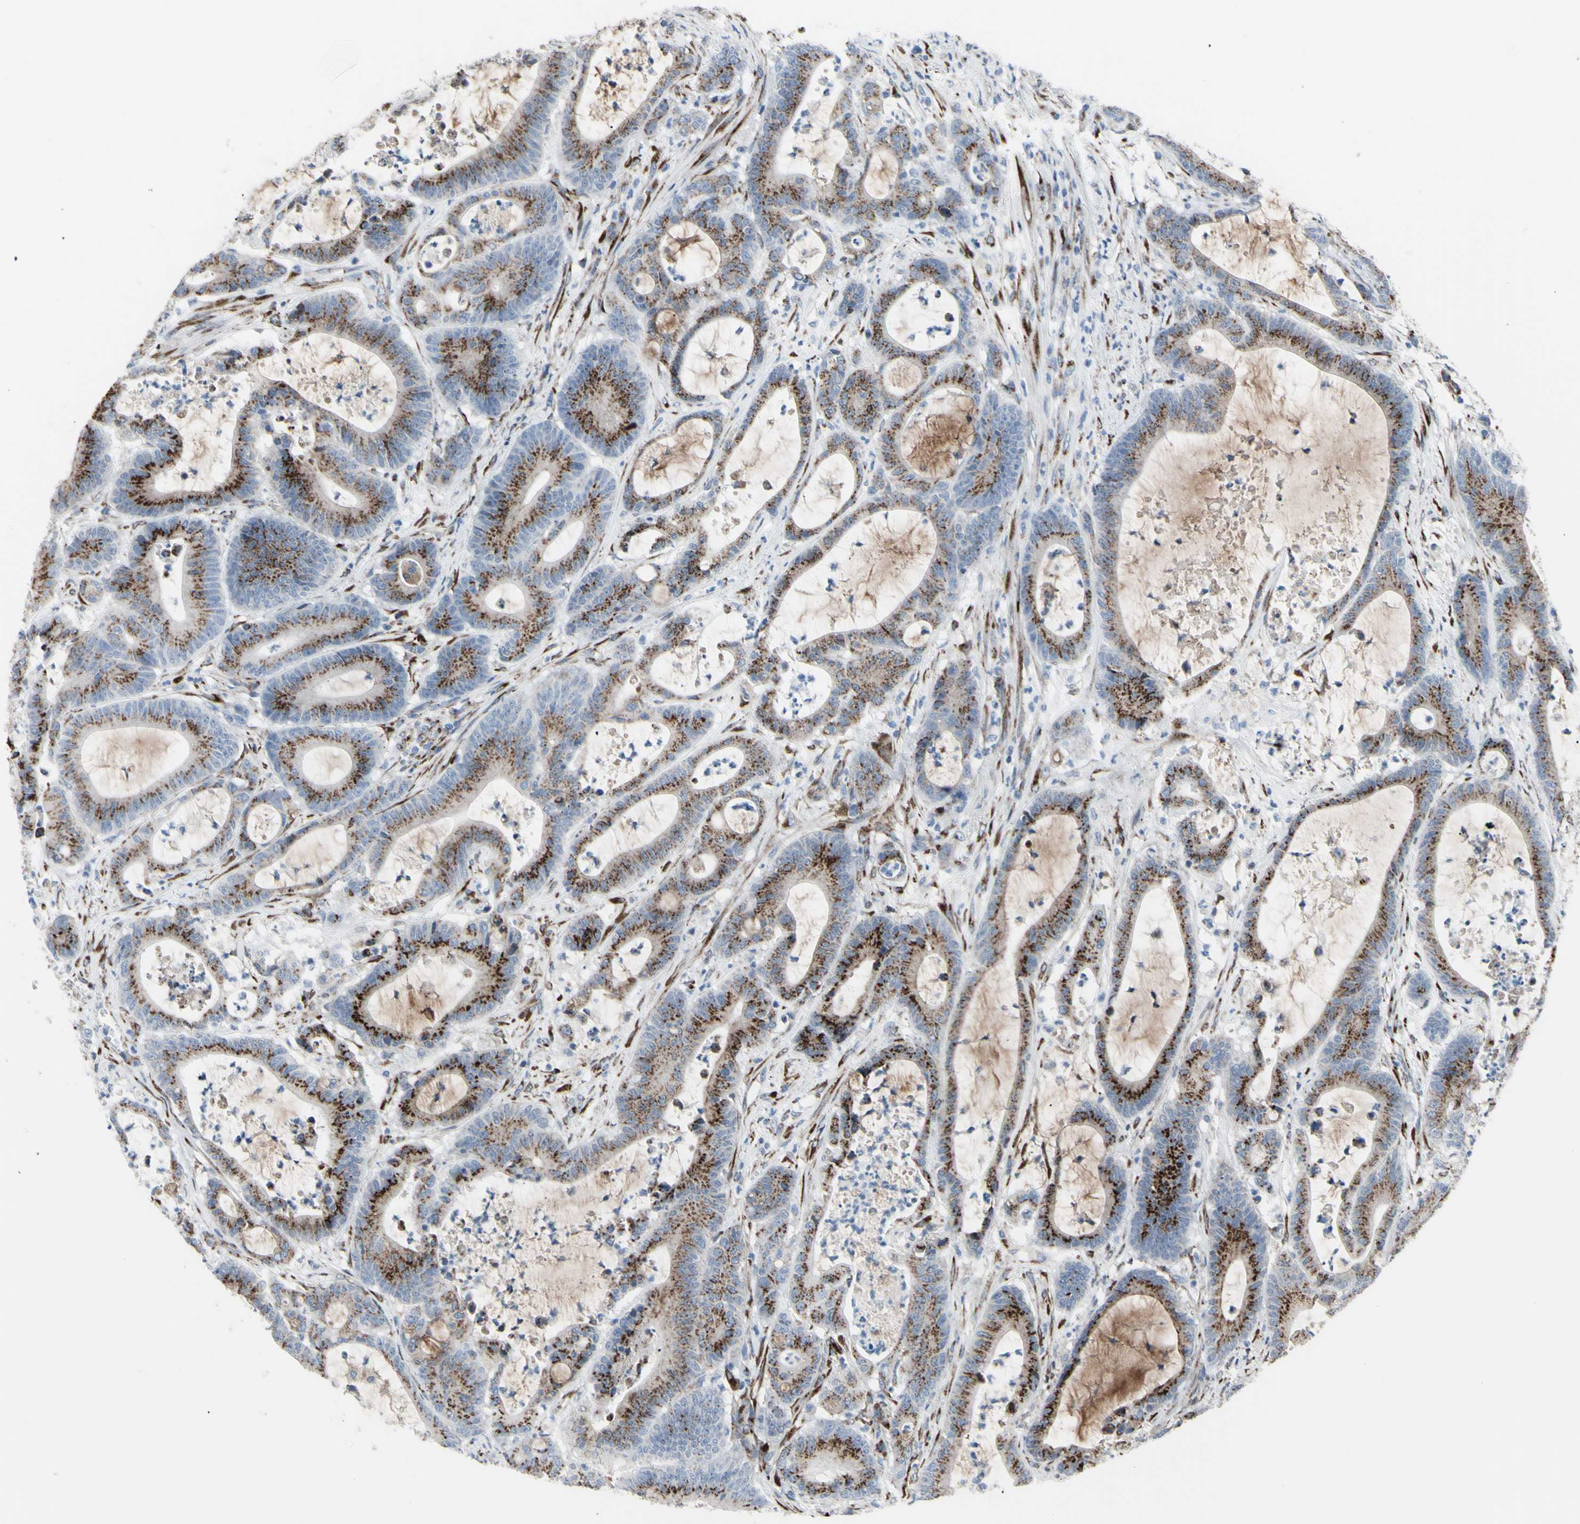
{"staining": {"intensity": "strong", "quantity": ">75%", "location": "cytoplasmic/membranous"}, "tissue": "colorectal cancer", "cell_type": "Tumor cells", "image_type": "cancer", "snomed": [{"axis": "morphology", "description": "Adenocarcinoma, NOS"}, {"axis": "topography", "description": "Colon"}], "caption": "A photomicrograph of adenocarcinoma (colorectal) stained for a protein shows strong cytoplasmic/membranous brown staining in tumor cells.", "gene": "GLG1", "patient": {"sex": "female", "age": 84}}